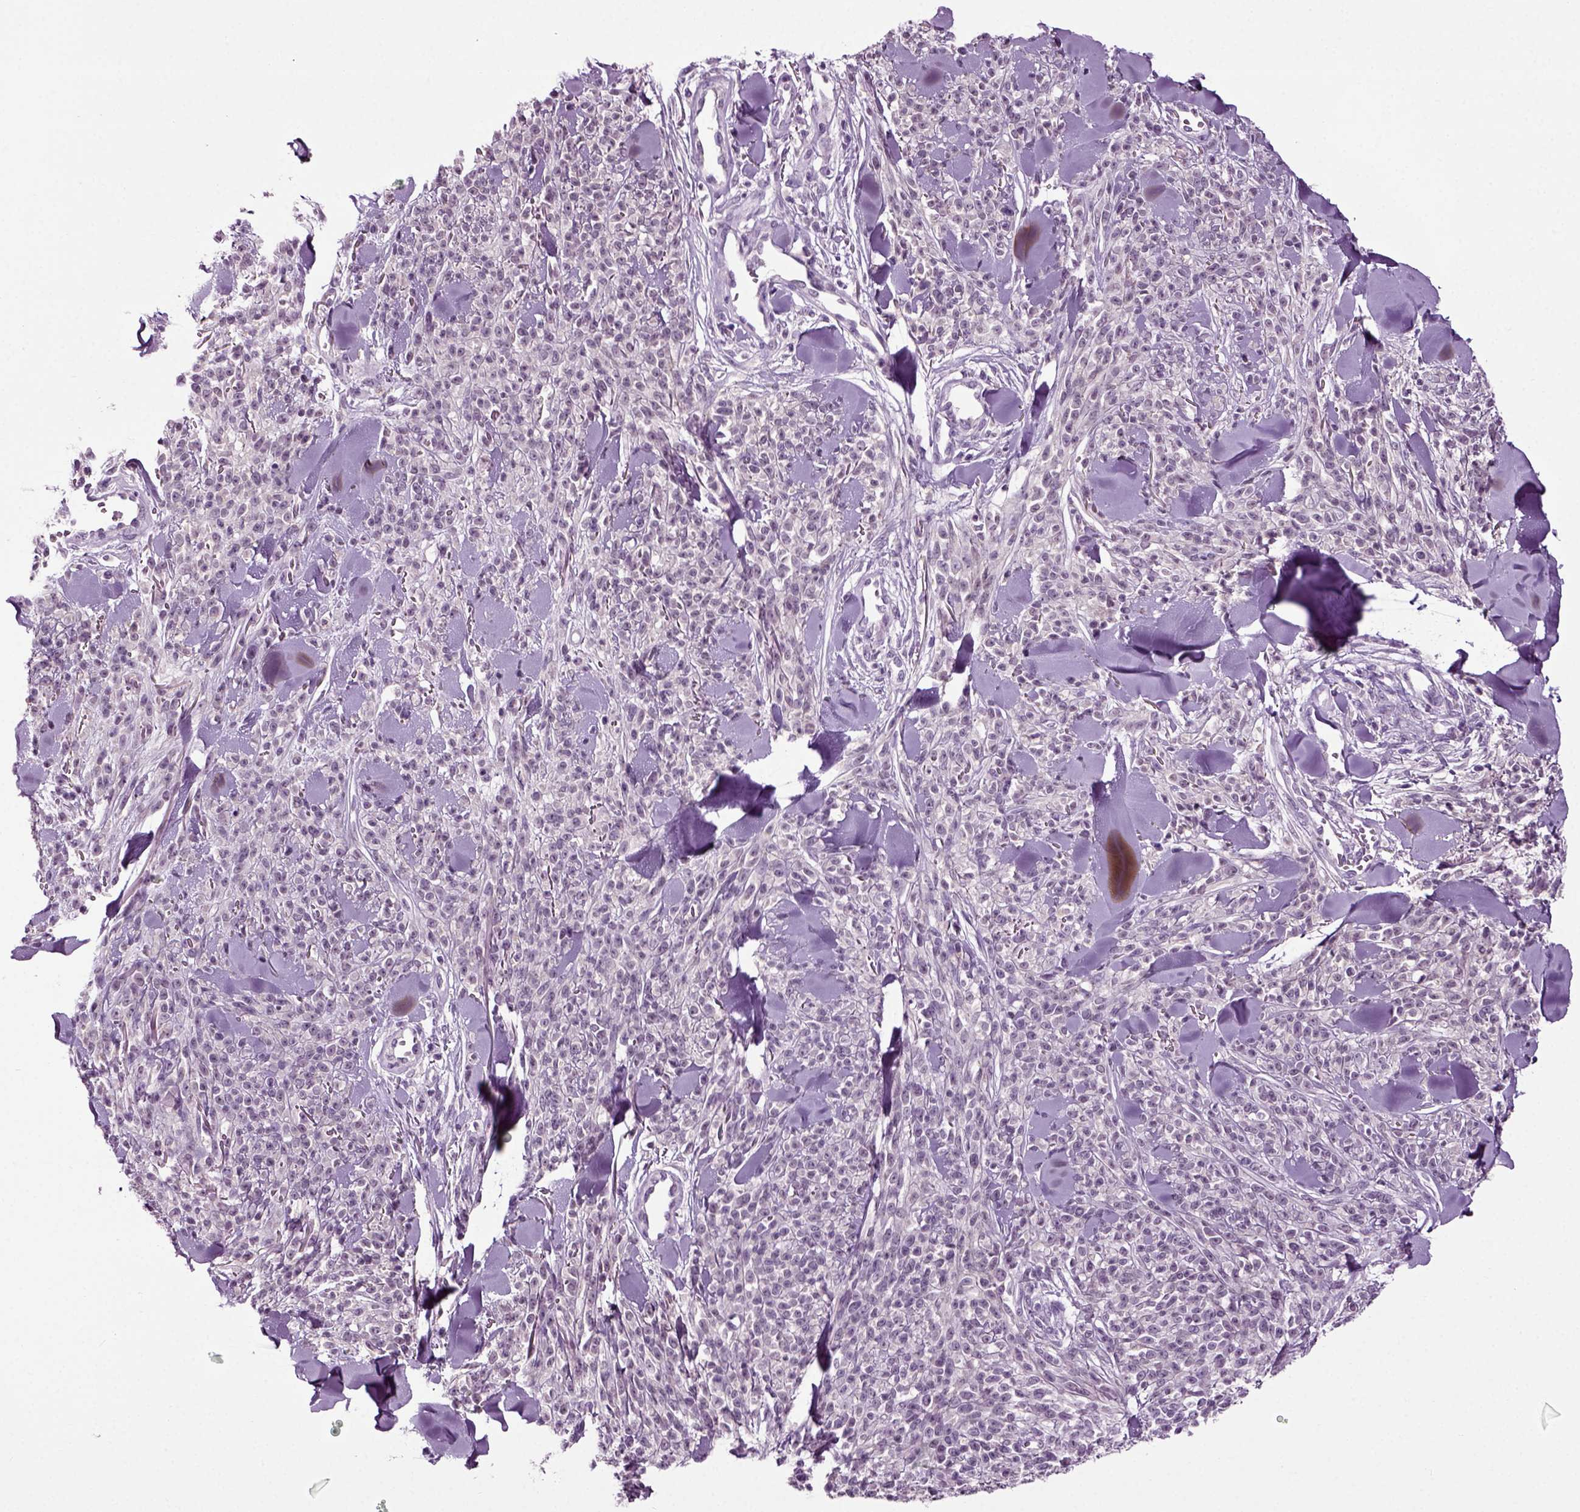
{"staining": {"intensity": "negative", "quantity": "none", "location": "none"}, "tissue": "melanoma", "cell_type": "Tumor cells", "image_type": "cancer", "snomed": [{"axis": "morphology", "description": "Malignant melanoma, NOS"}, {"axis": "topography", "description": "Skin"}, {"axis": "topography", "description": "Skin of trunk"}], "caption": "This photomicrograph is of melanoma stained with immunohistochemistry (IHC) to label a protein in brown with the nuclei are counter-stained blue. There is no positivity in tumor cells. The staining was performed using DAB to visualize the protein expression in brown, while the nuclei were stained in blue with hematoxylin (Magnification: 20x).", "gene": "SPATA17", "patient": {"sex": "male", "age": 74}}